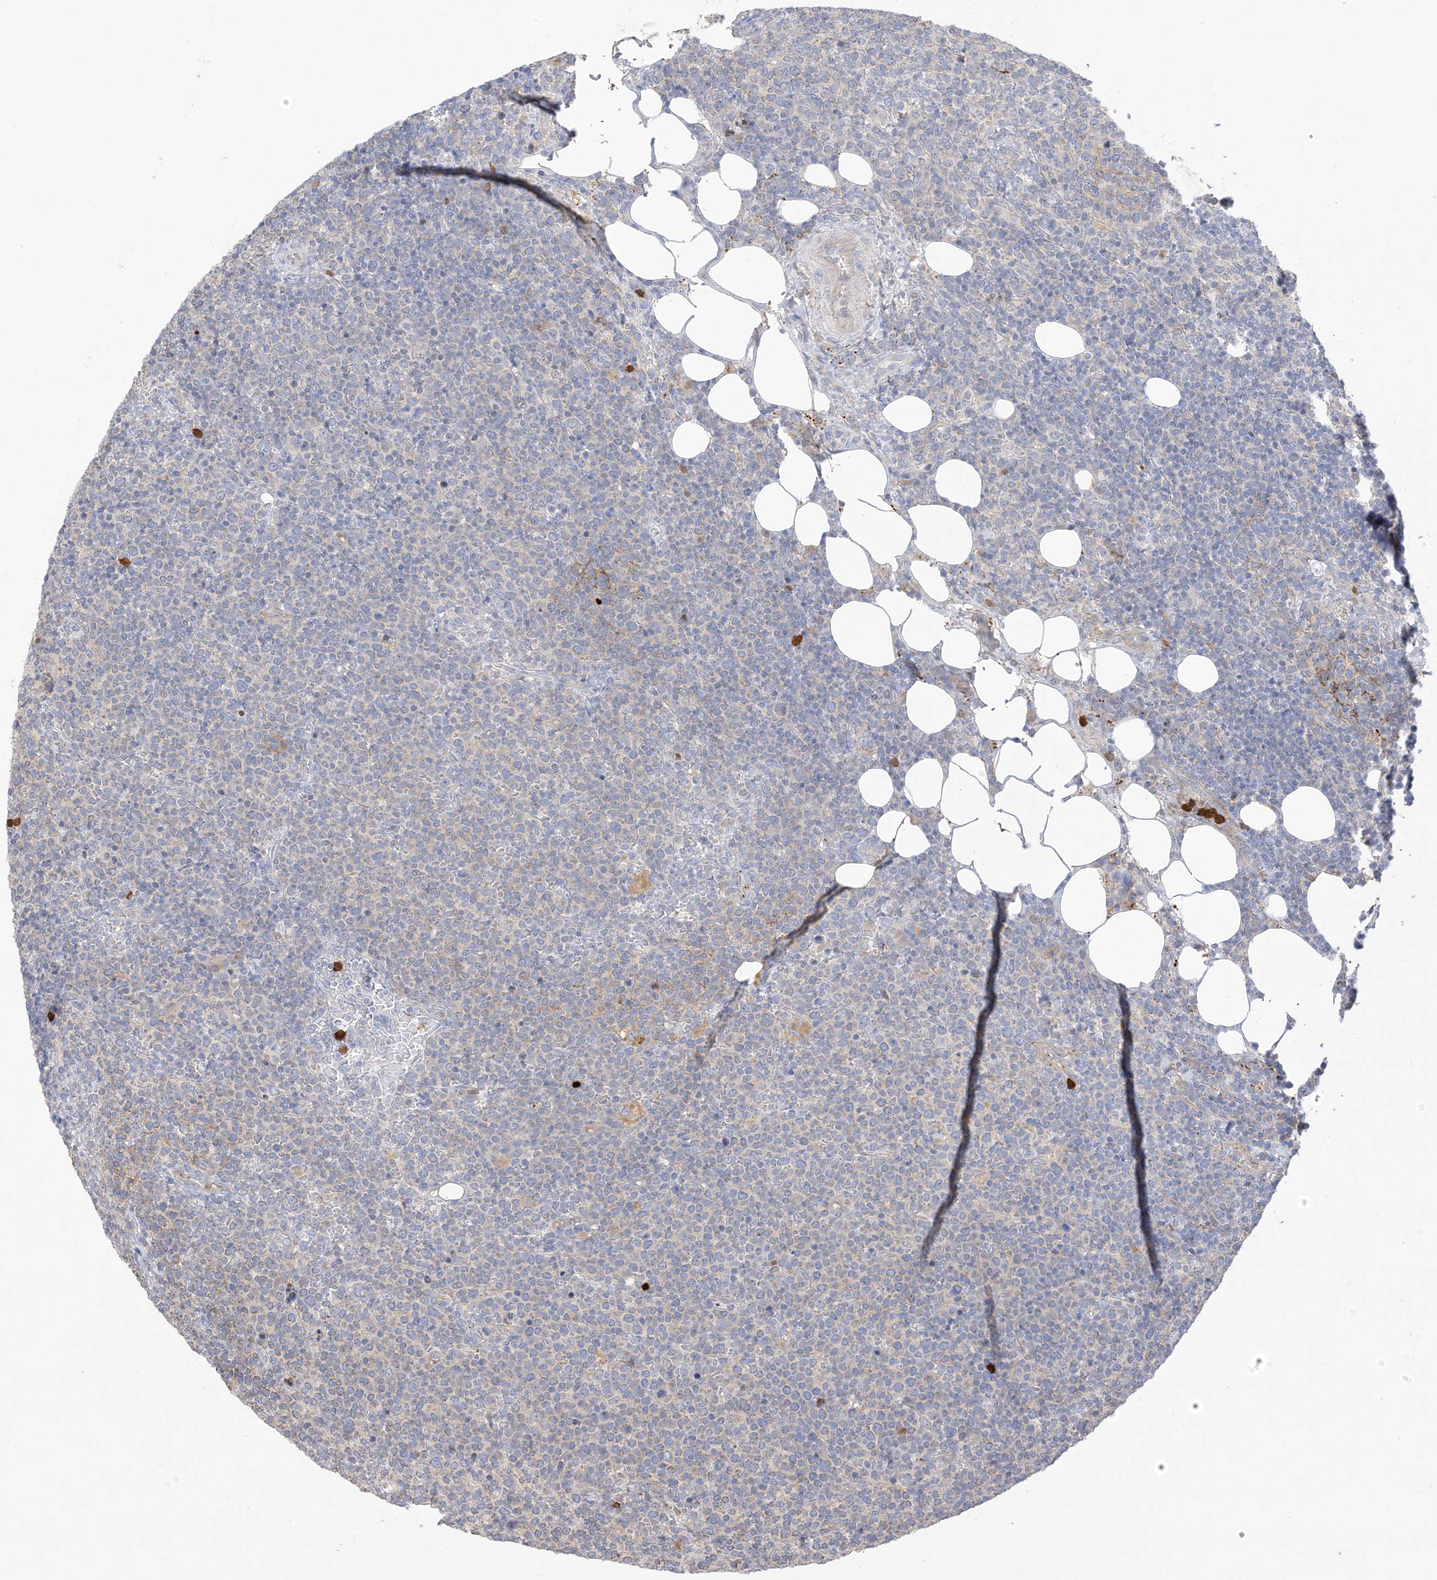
{"staining": {"intensity": "negative", "quantity": "none", "location": "none"}, "tissue": "lymphoma", "cell_type": "Tumor cells", "image_type": "cancer", "snomed": [{"axis": "morphology", "description": "Malignant lymphoma, non-Hodgkin's type, High grade"}, {"axis": "topography", "description": "Lymph node"}], "caption": "DAB immunohistochemical staining of malignant lymphoma, non-Hodgkin's type (high-grade) exhibits no significant staining in tumor cells.", "gene": "DPP9", "patient": {"sex": "male", "age": 61}}